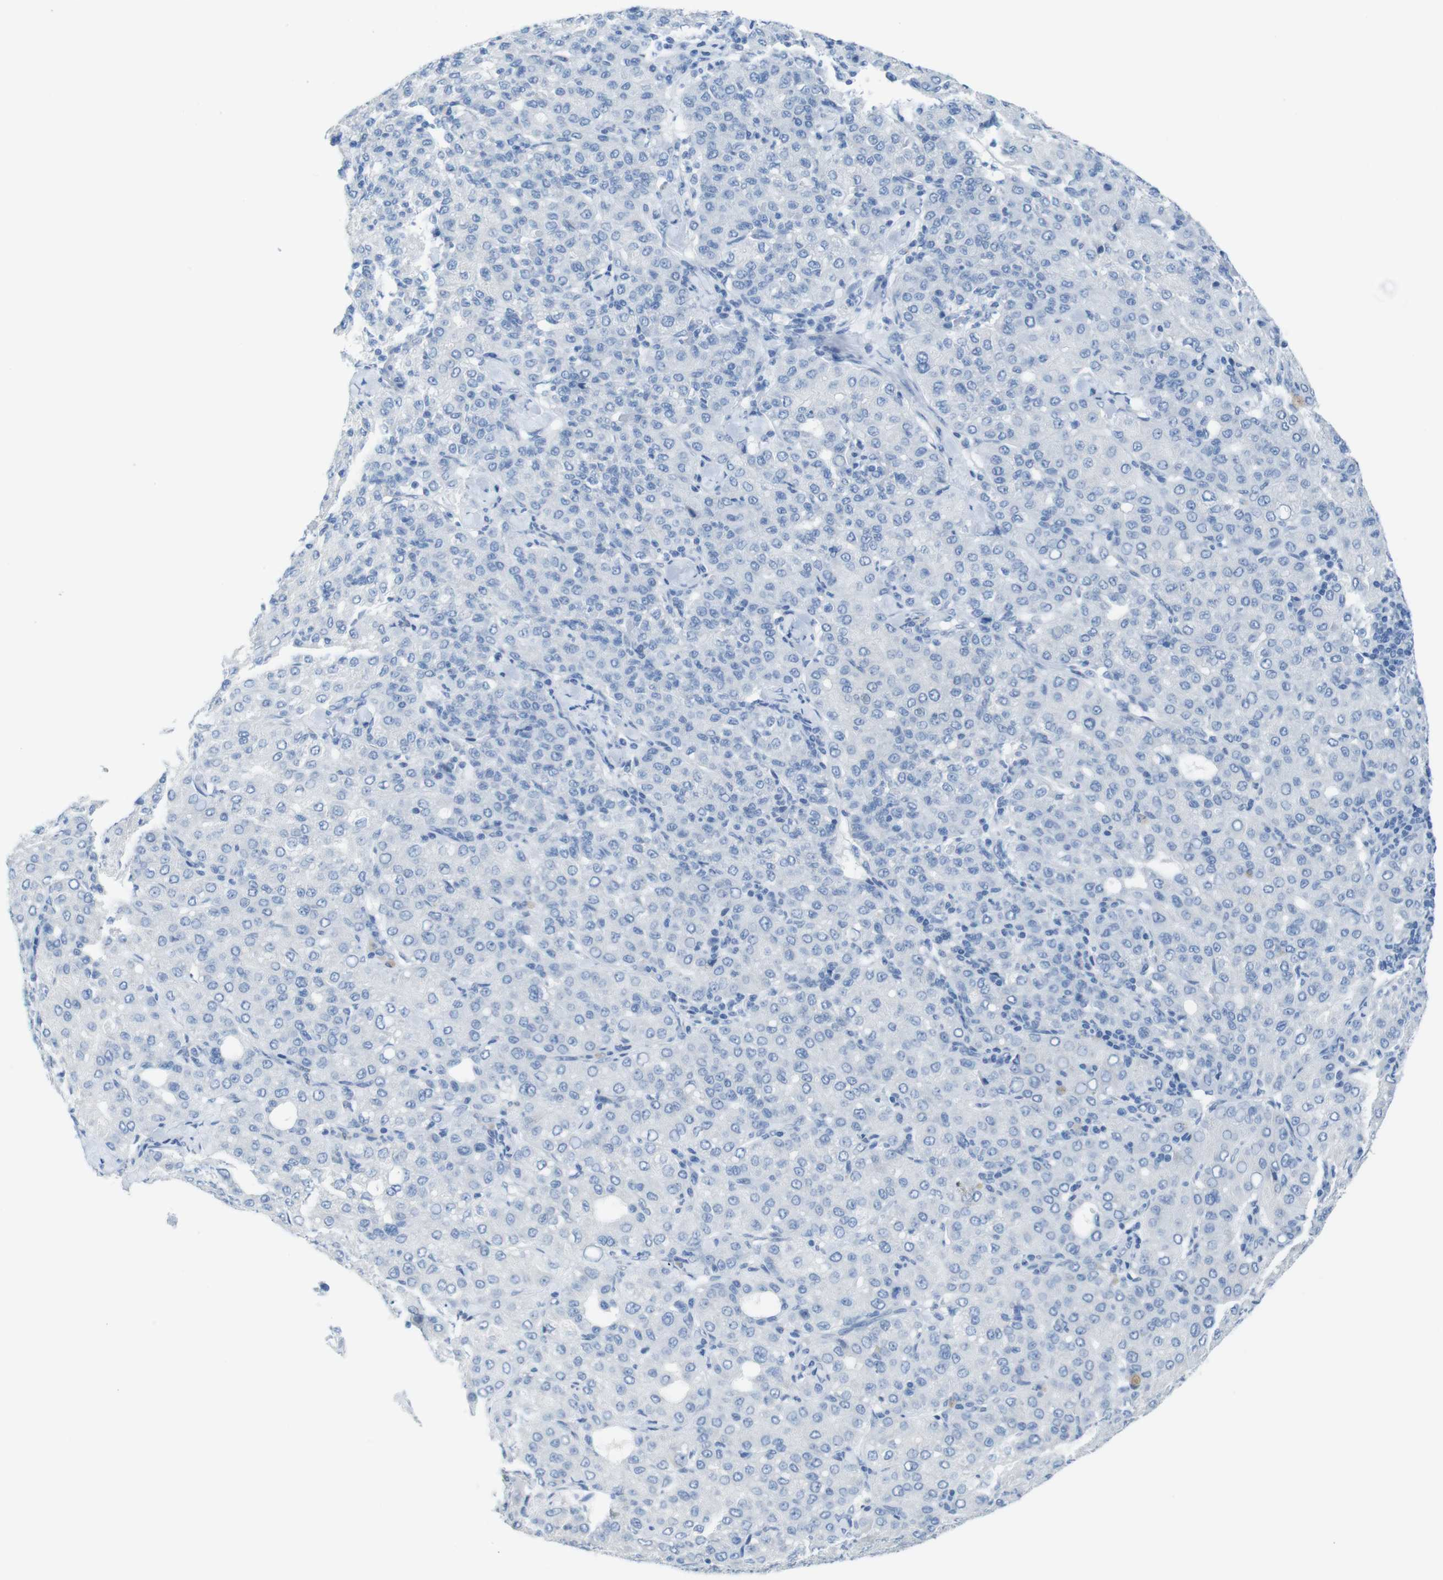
{"staining": {"intensity": "negative", "quantity": "none", "location": "none"}, "tissue": "liver cancer", "cell_type": "Tumor cells", "image_type": "cancer", "snomed": [{"axis": "morphology", "description": "Carcinoma, Hepatocellular, NOS"}, {"axis": "topography", "description": "Liver"}], "caption": "The immunohistochemistry (IHC) micrograph has no significant expression in tumor cells of liver cancer tissue.", "gene": "OPN1SW", "patient": {"sex": "male", "age": 65}}